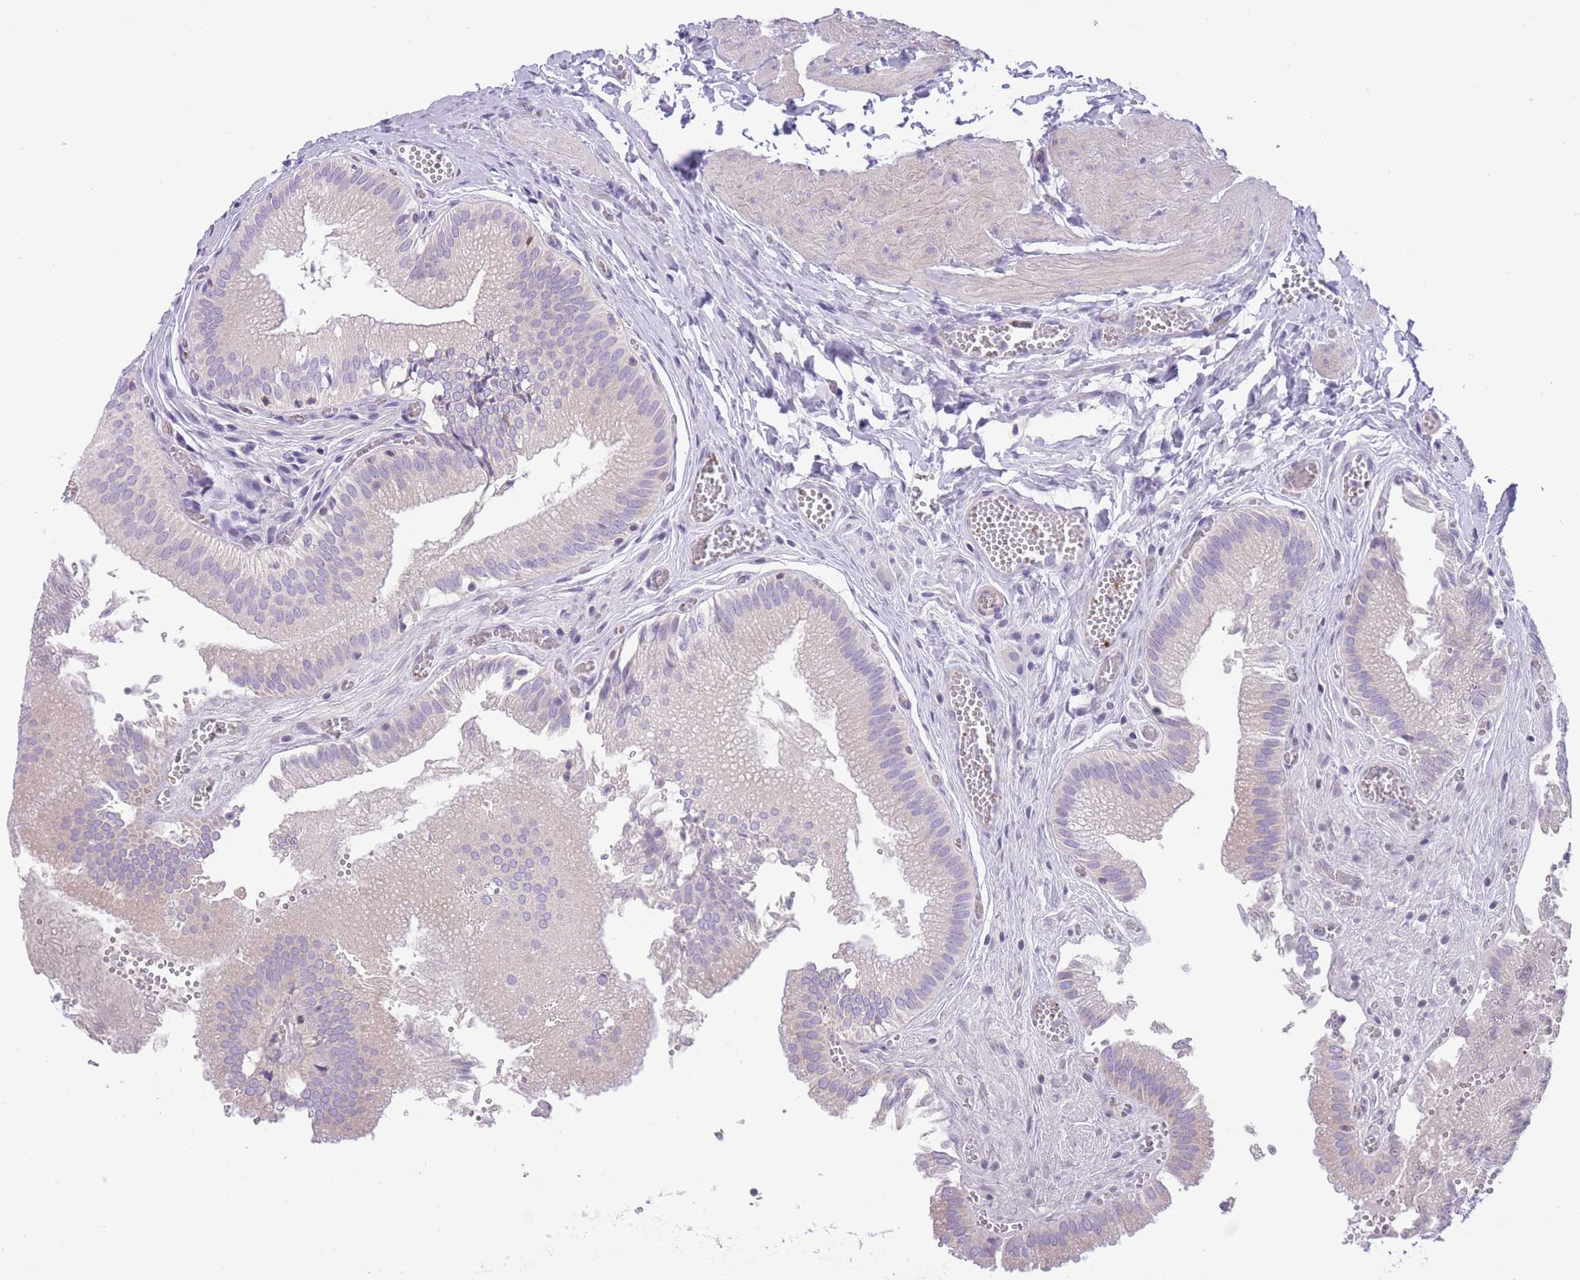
{"staining": {"intensity": "weak", "quantity": "<25%", "location": "cytoplasmic/membranous"}, "tissue": "gallbladder", "cell_type": "Glandular cells", "image_type": "normal", "snomed": [{"axis": "morphology", "description": "Normal tissue, NOS"}, {"axis": "topography", "description": "Gallbladder"}, {"axis": "topography", "description": "Peripheral nerve tissue"}], "caption": "Glandular cells show no significant protein staining in benign gallbladder.", "gene": "ENSG00000289258", "patient": {"sex": "male", "age": 17}}